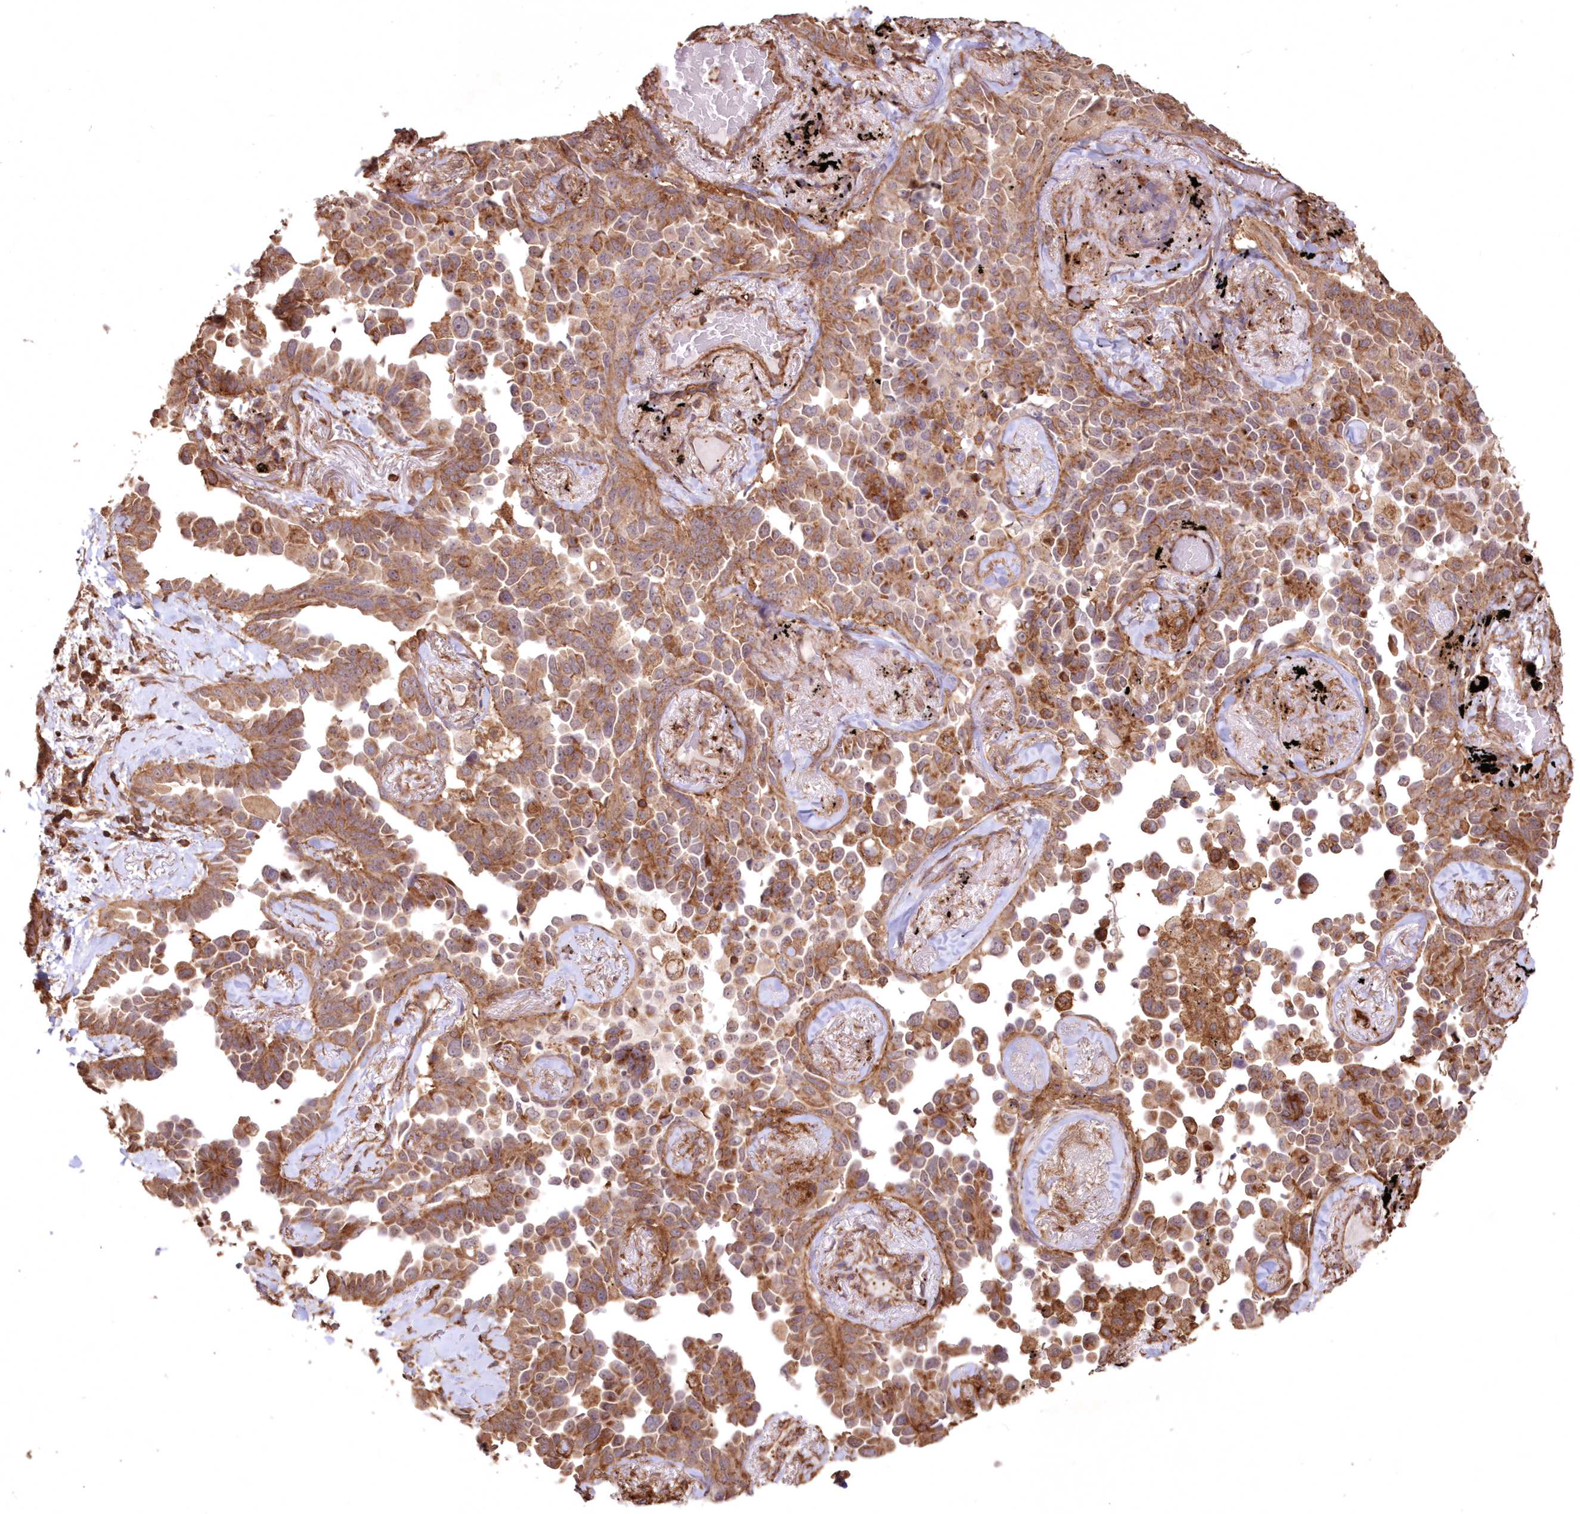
{"staining": {"intensity": "moderate", "quantity": ">75%", "location": "cytoplasmic/membranous"}, "tissue": "lung cancer", "cell_type": "Tumor cells", "image_type": "cancer", "snomed": [{"axis": "morphology", "description": "Adenocarcinoma, NOS"}, {"axis": "topography", "description": "Lung"}], "caption": "Immunohistochemical staining of lung cancer (adenocarcinoma) displays moderate cytoplasmic/membranous protein expression in about >75% of tumor cells.", "gene": "TMEM139", "patient": {"sex": "female", "age": 67}}